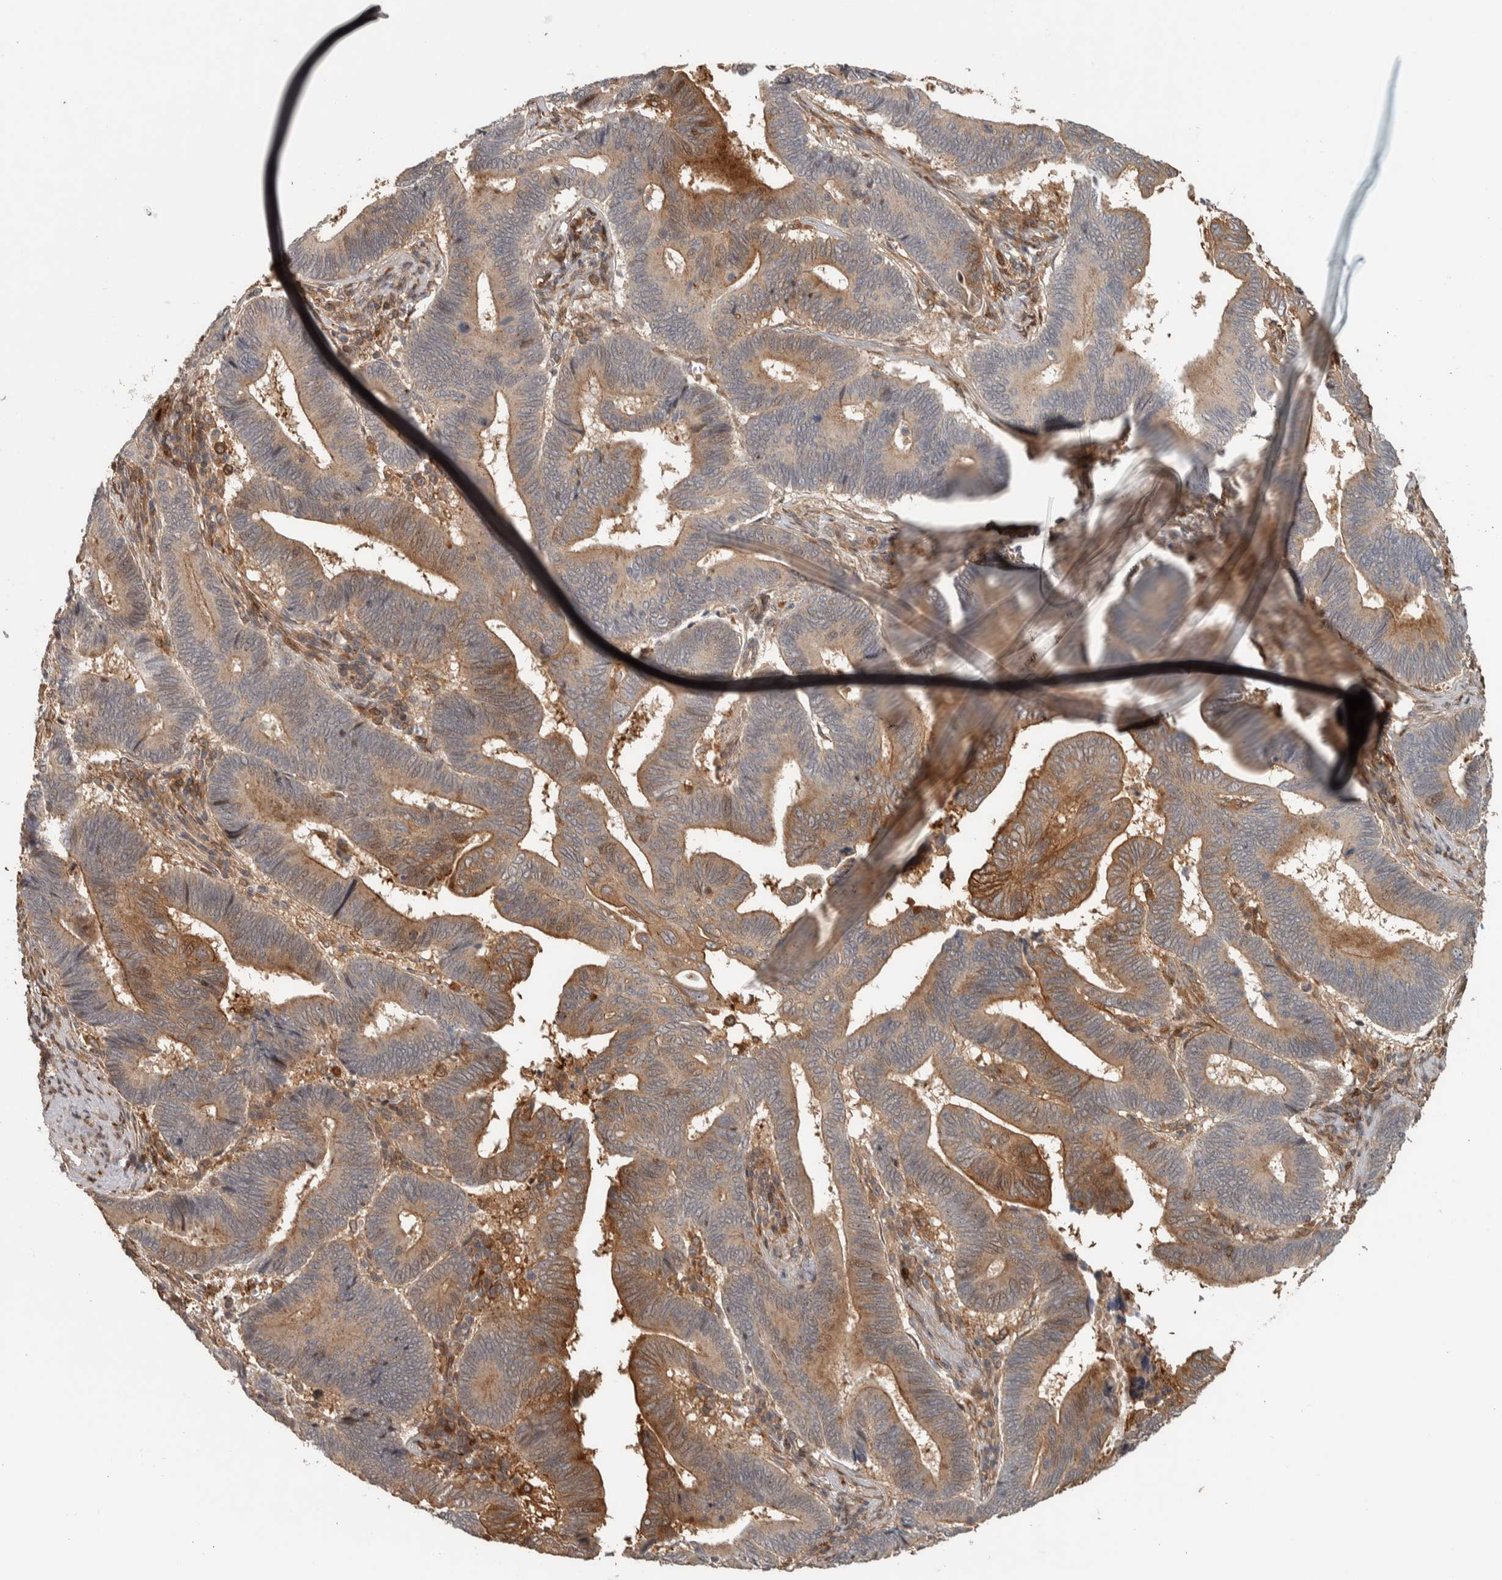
{"staining": {"intensity": "moderate", "quantity": ">75%", "location": "cytoplasmic/membranous"}, "tissue": "pancreatic cancer", "cell_type": "Tumor cells", "image_type": "cancer", "snomed": [{"axis": "morphology", "description": "Adenocarcinoma, NOS"}, {"axis": "topography", "description": "Pancreas"}], "caption": "Tumor cells show medium levels of moderate cytoplasmic/membranous positivity in approximately >75% of cells in pancreatic cancer.", "gene": "CNTROB", "patient": {"sex": "female", "age": 70}}